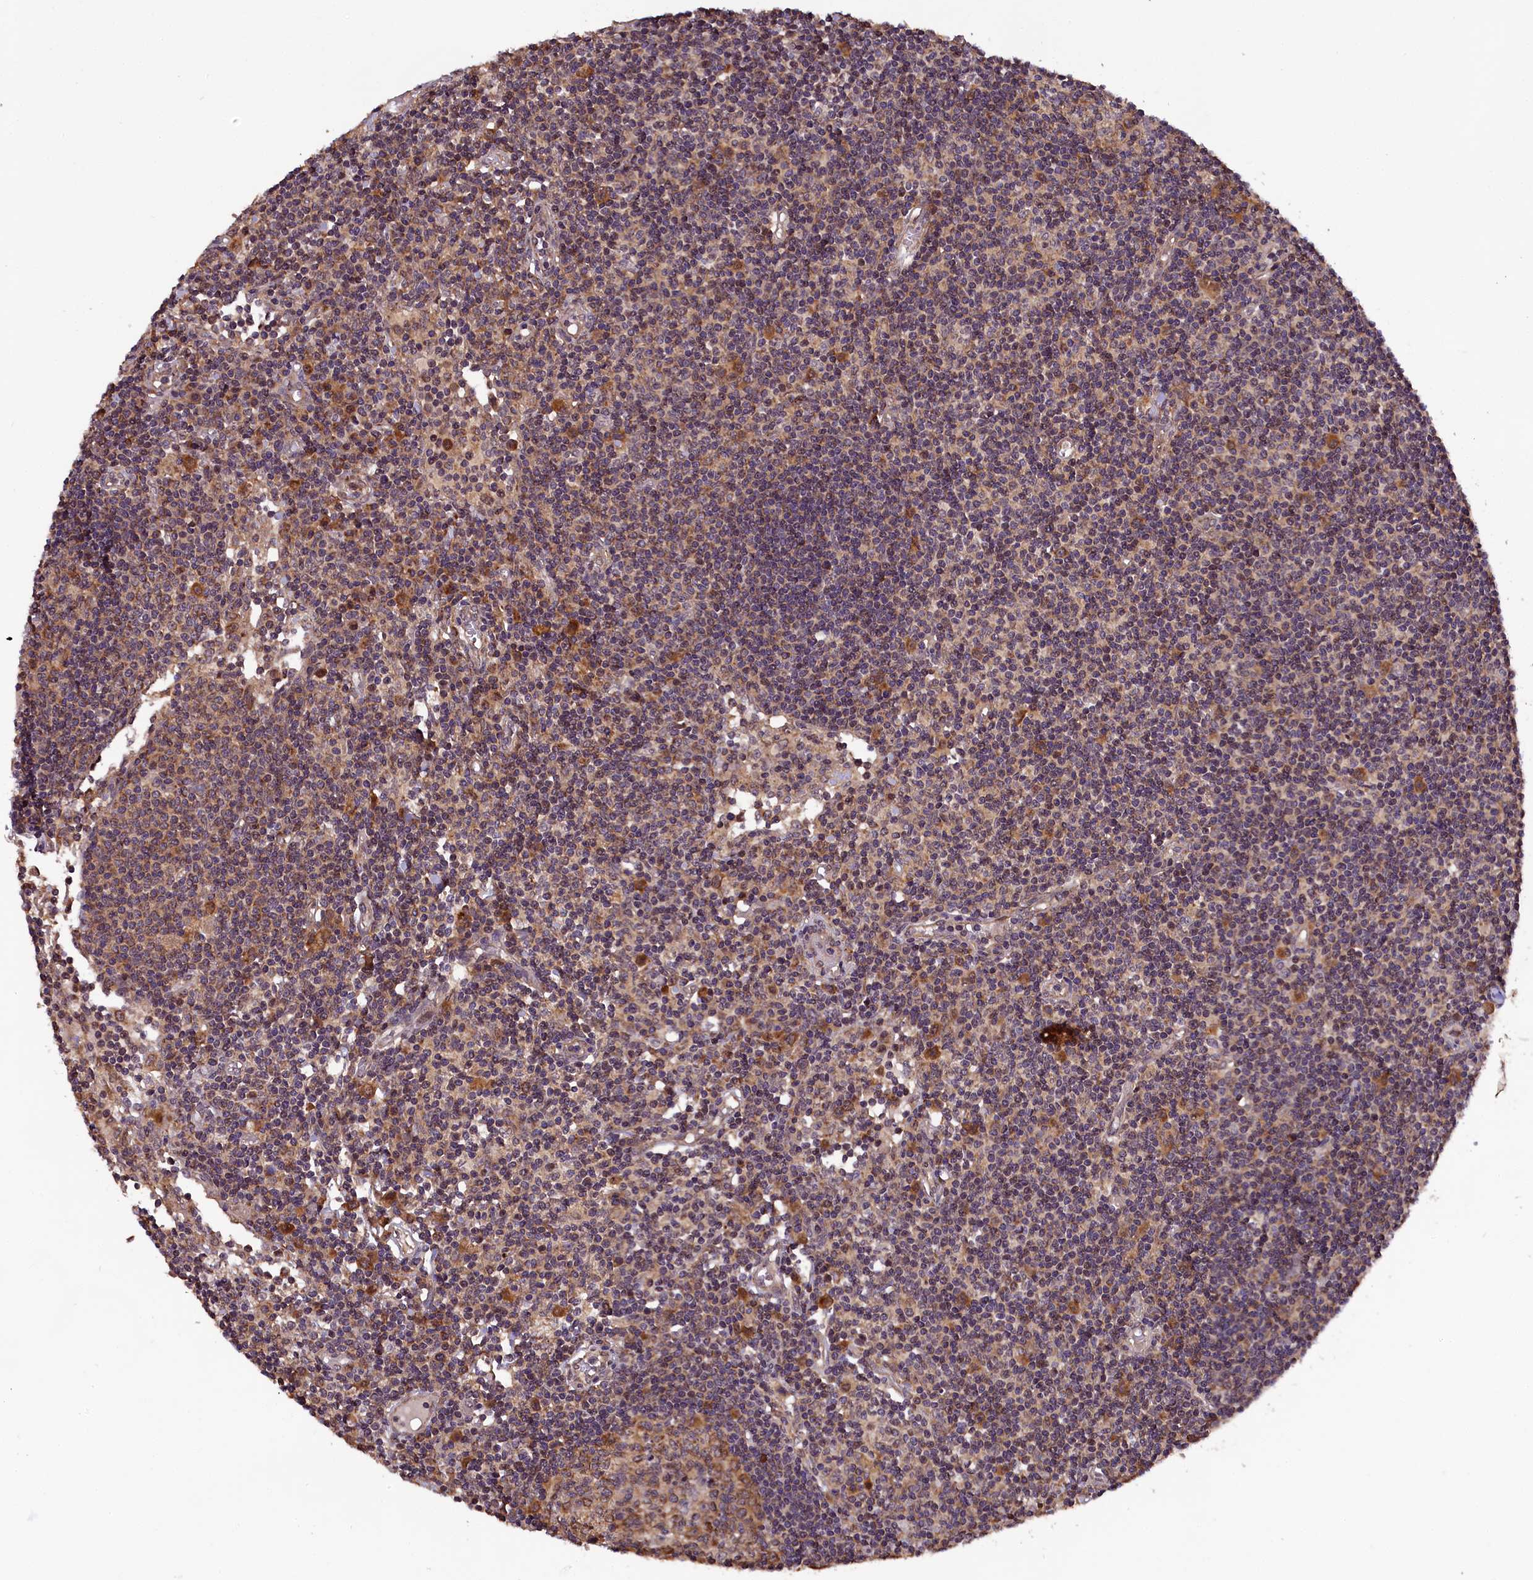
{"staining": {"intensity": "moderate", "quantity": ">75%", "location": "cytoplasmic/membranous"}, "tissue": "lymph node", "cell_type": "Germinal center cells", "image_type": "normal", "snomed": [{"axis": "morphology", "description": "Normal tissue, NOS"}, {"axis": "topography", "description": "Lymph node"}], "caption": "Germinal center cells demonstrate medium levels of moderate cytoplasmic/membranous positivity in approximately >75% of cells in benign human lymph node.", "gene": "DOHH", "patient": {"sex": "female", "age": 55}}